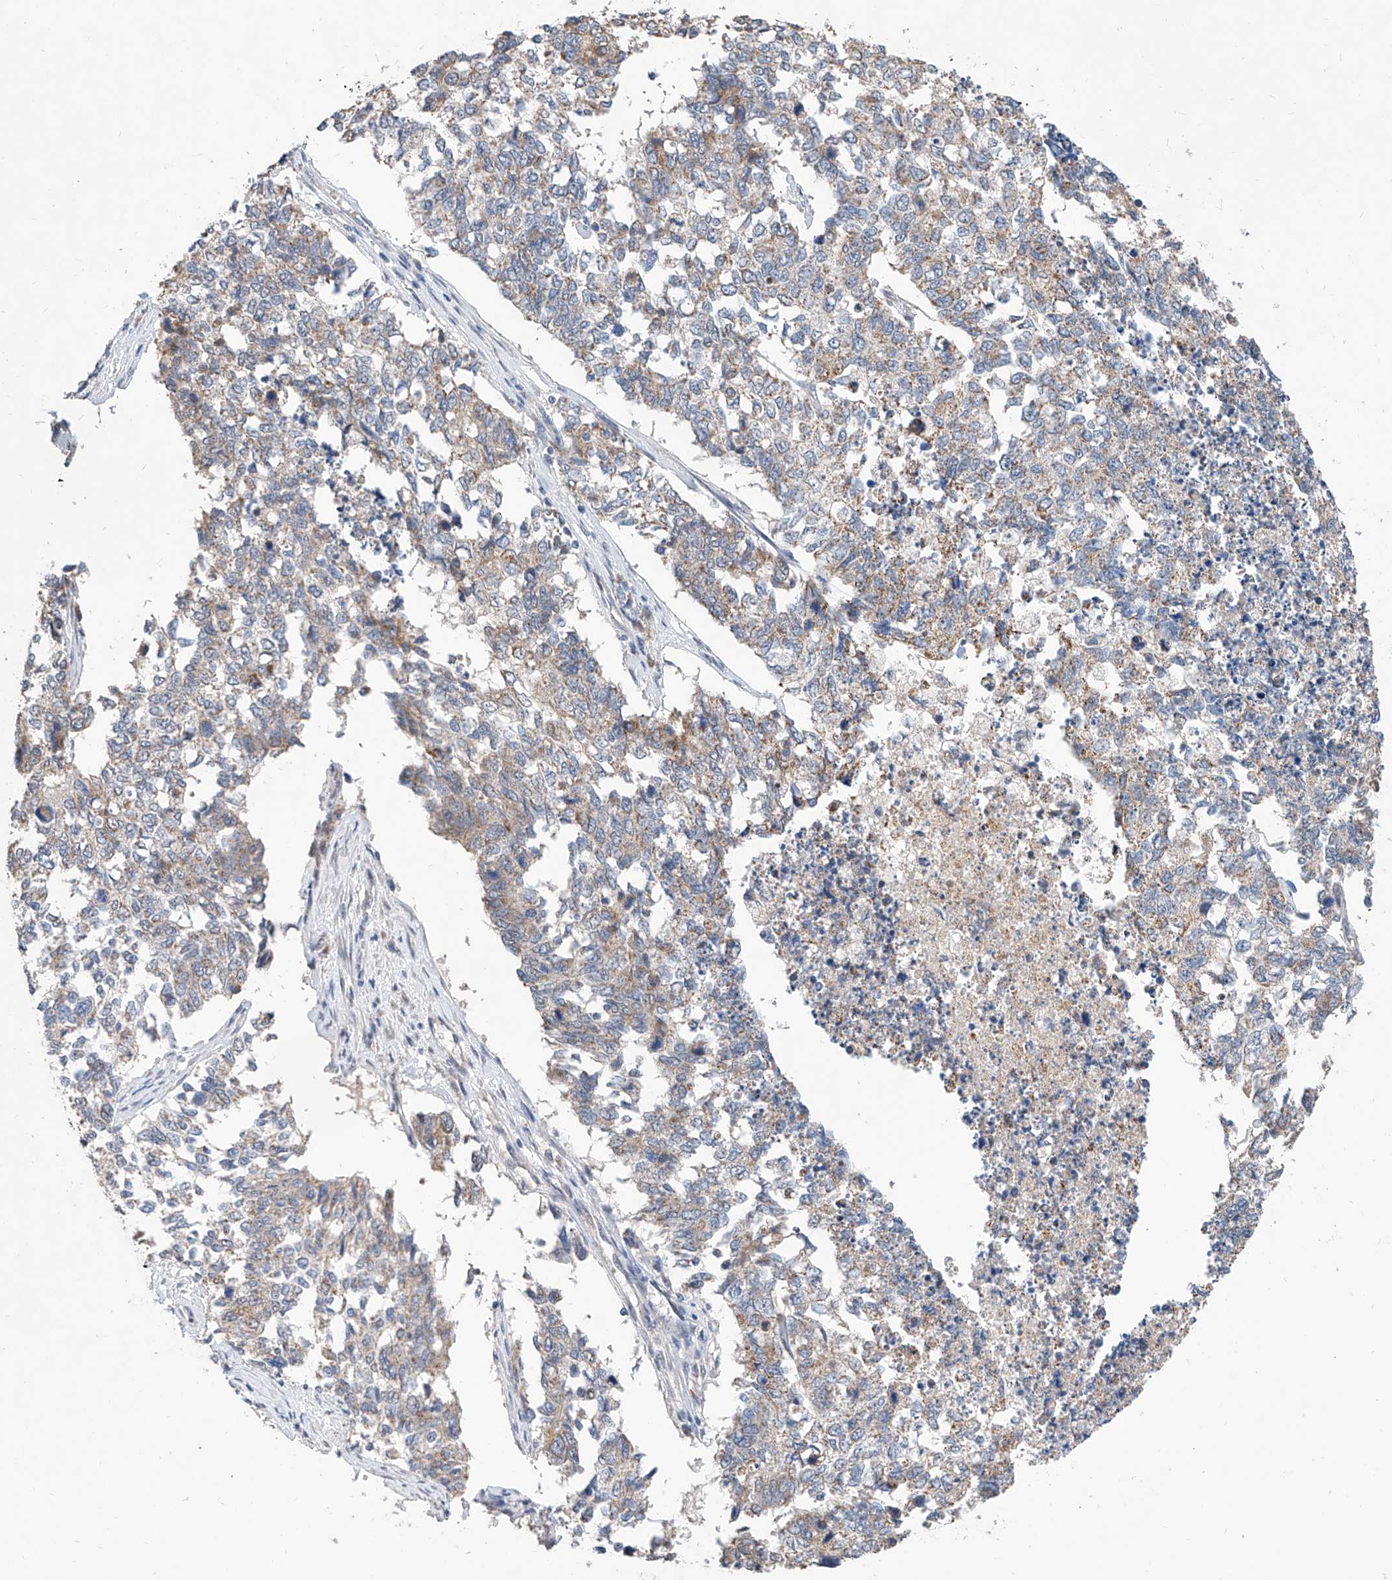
{"staining": {"intensity": "weak", "quantity": "25%-75%", "location": "cytoplasmic/membranous"}, "tissue": "cervical cancer", "cell_type": "Tumor cells", "image_type": "cancer", "snomed": [{"axis": "morphology", "description": "Squamous cell carcinoma, NOS"}, {"axis": "topography", "description": "Cervix"}], "caption": "Human squamous cell carcinoma (cervical) stained with a brown dye exhibits weak cytoplasmic/membranous positive positivity in about 25%-75% of tumor cells.", "gene": "MFSD4B", "patient": {"sex": "female", "age": 63}}